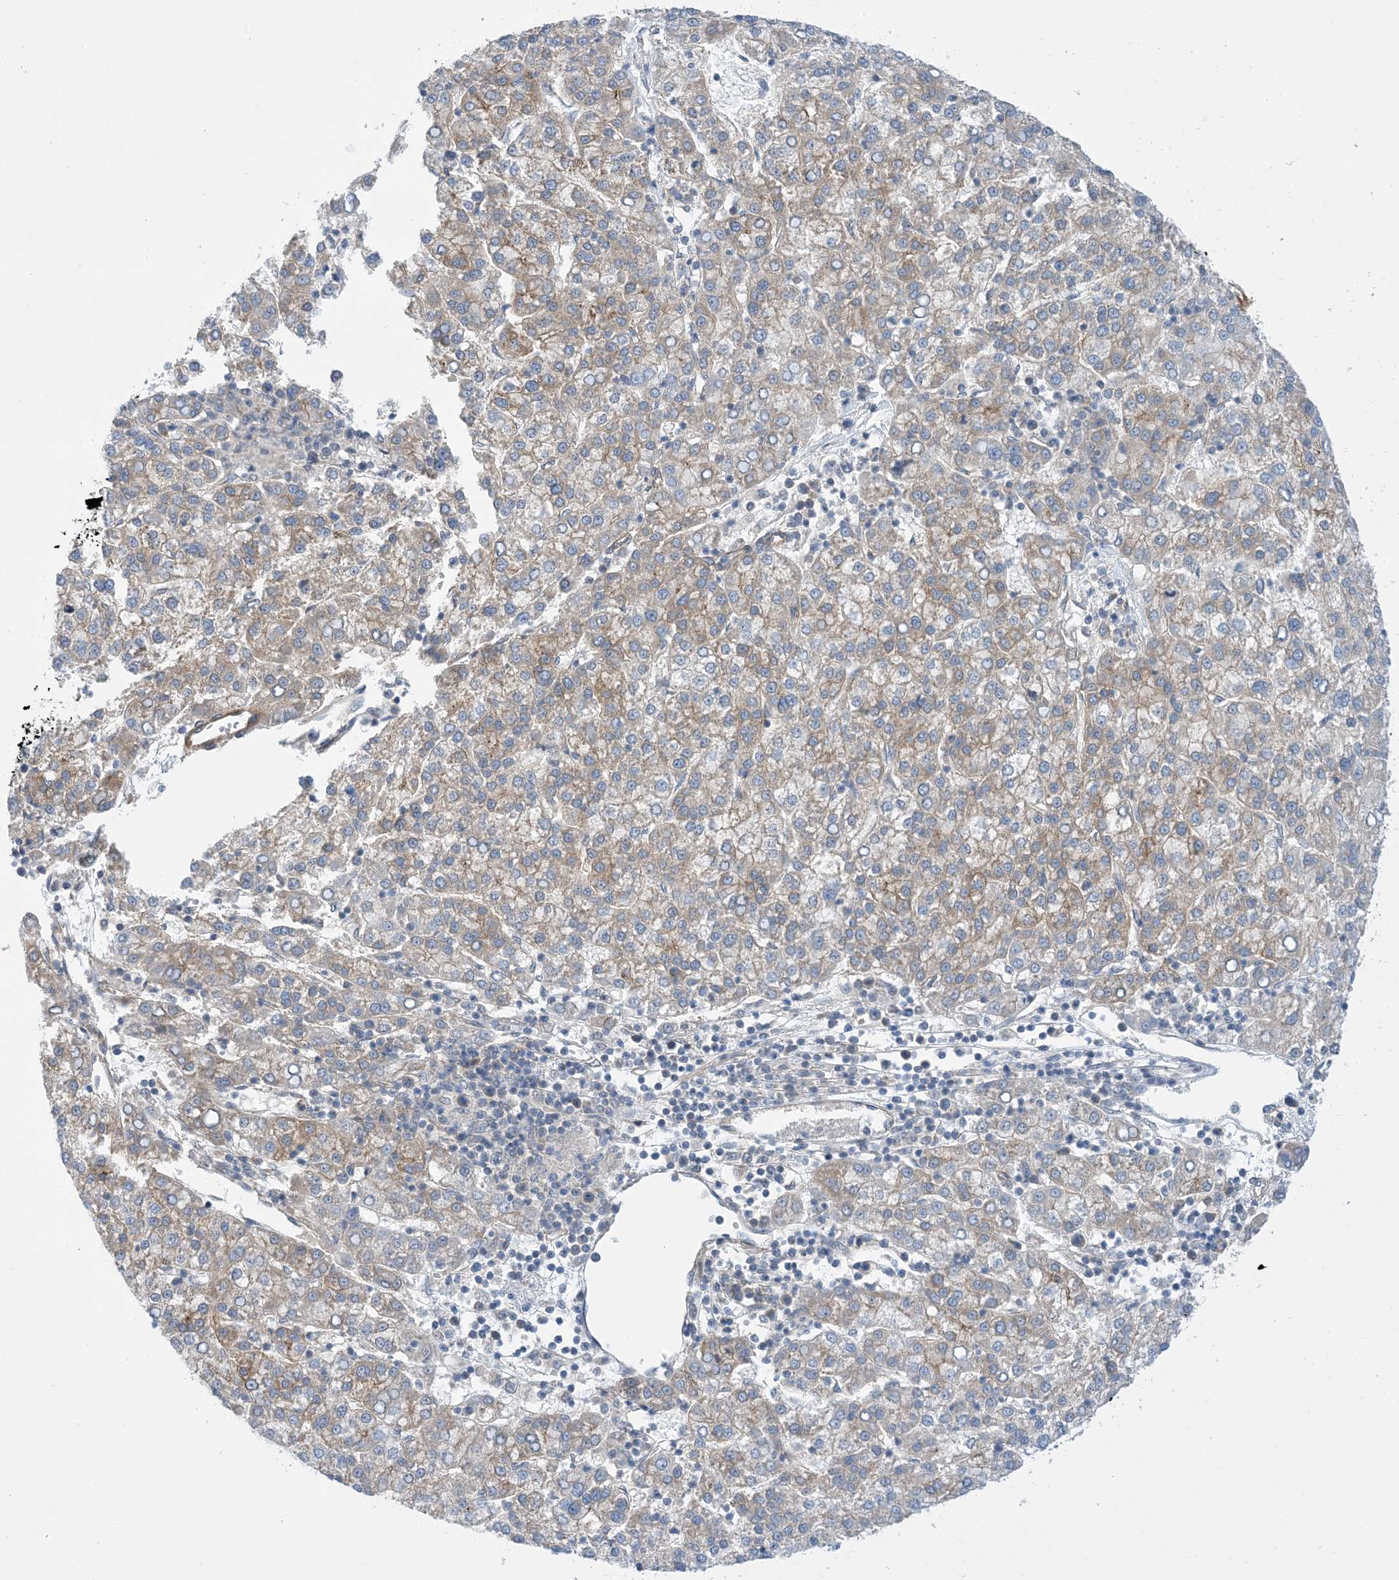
{"staining": {"intensity": "weak", "quantity": ">75%", "location": "cytoplasmic/membranous"}, "tissue": "liver cancer", "cell_type": "Tumor cells", "image_type": "cancer", "snomed": [{"axis": "morphology", "description": "Carcinoma, Hepatocellular, NOS"}, {"axis": "topography", "description": "Liver"}], "caption": "Immunohistochemistry (IHC) (DAB) staining of human hepatocellular carcinoma (liver) displays weak cytoplasmic/membranous protein staining in approximately >75% of tumor cells.", "gene": "EHBP1", "patient": {"sex": "female", "age": 58}}